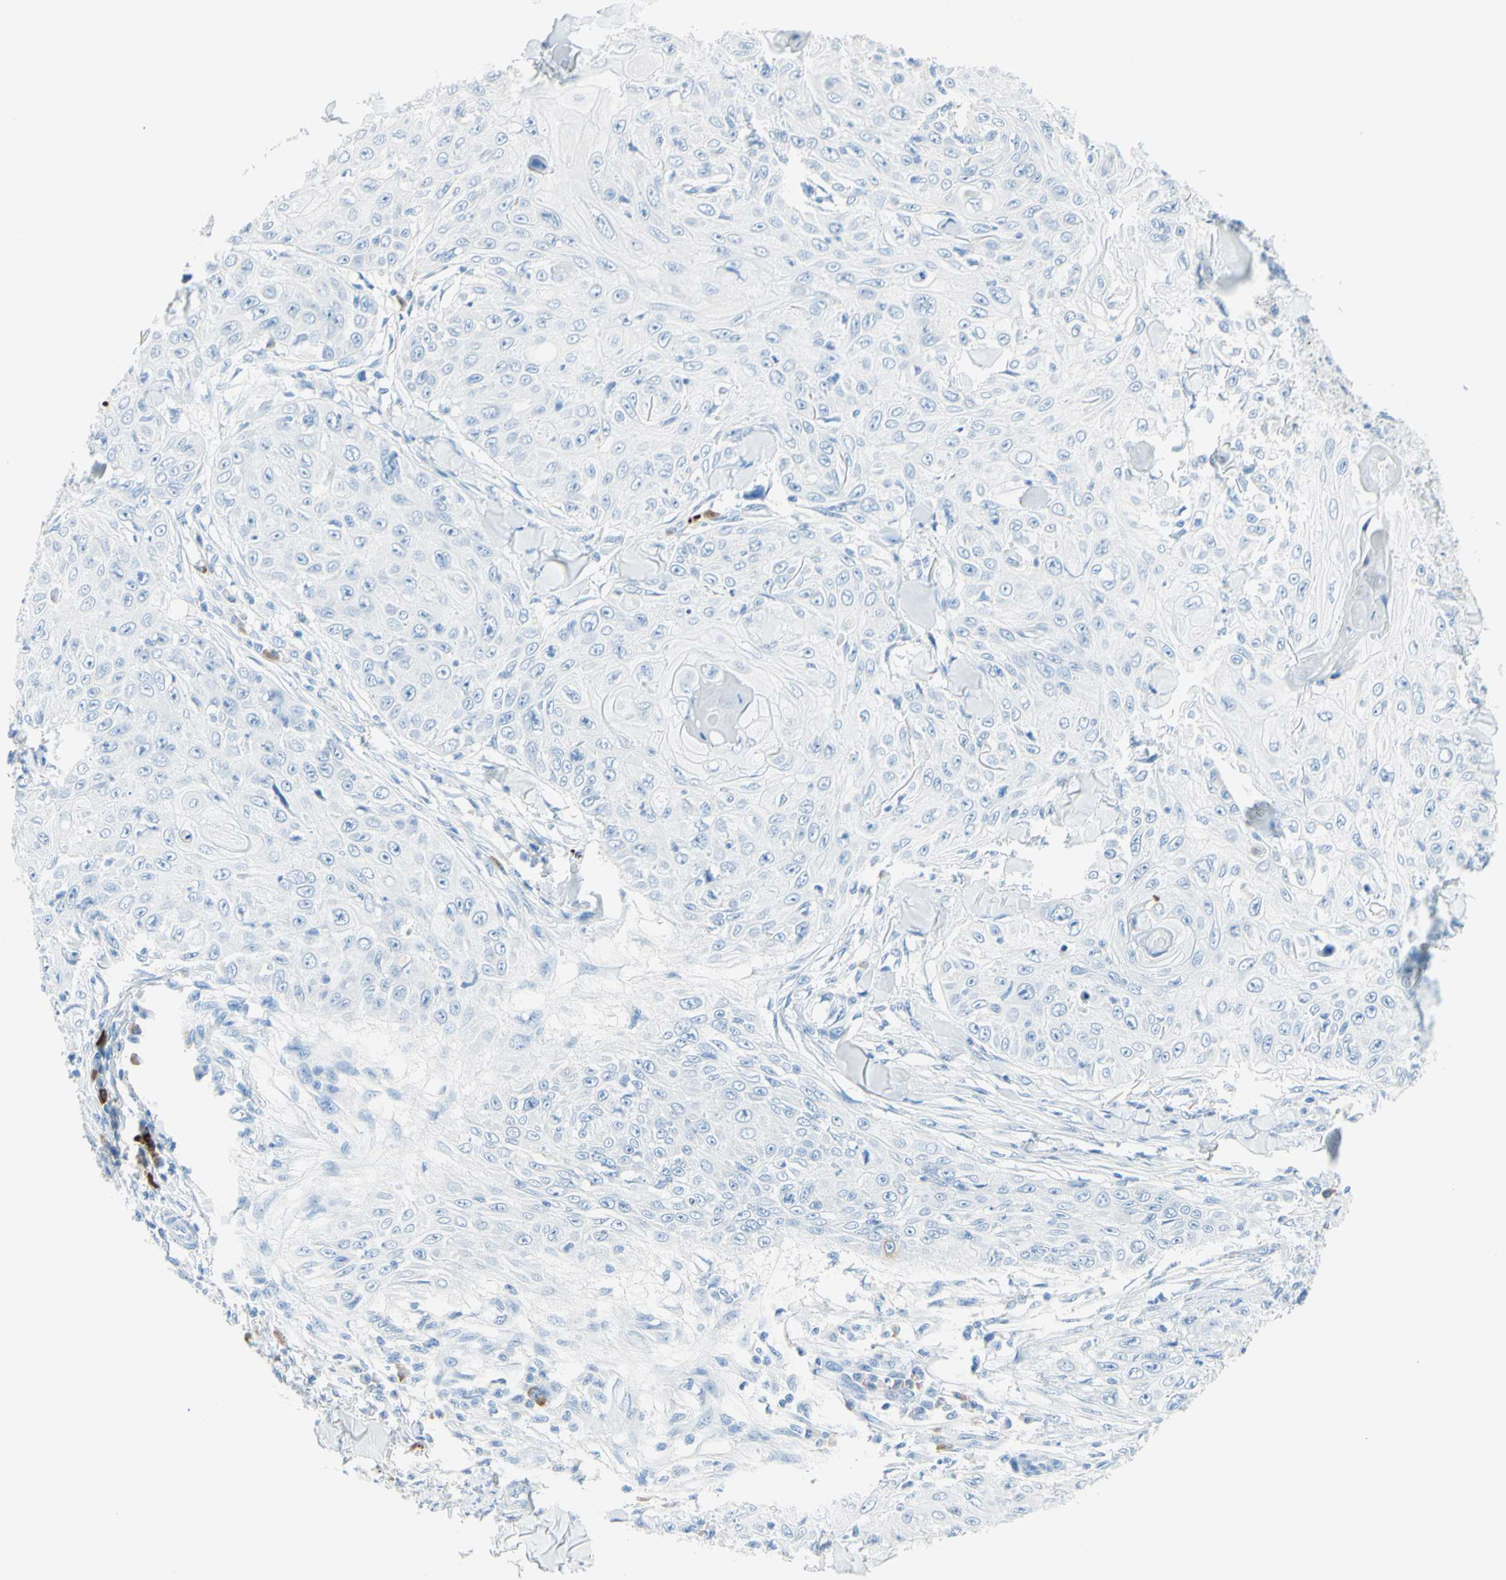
{"staining": {"intensity": "negative", "quantity": "none", "location": "none"}, "tissue": "skin cancer", "cell_type": "Tumor cells", "image_type": "cancer", "snomed": [{"axis": "morphology", "description": "Squamous cell carcinoma, NOS"}, {"axis": "topography", "description": "Skin"}], "caption": "IHC photomicrograph of neoplastic tissue: skin squamous cell carcinoma stained with DAB (3,3'-diaminobenzidine) shows no significant protein positivity in tumor cells. (Immunohistochemistry, brightfield microscopy, high magnification).", "gene": "IL6ST", "patient": {"sex": "male", "age": 86}}